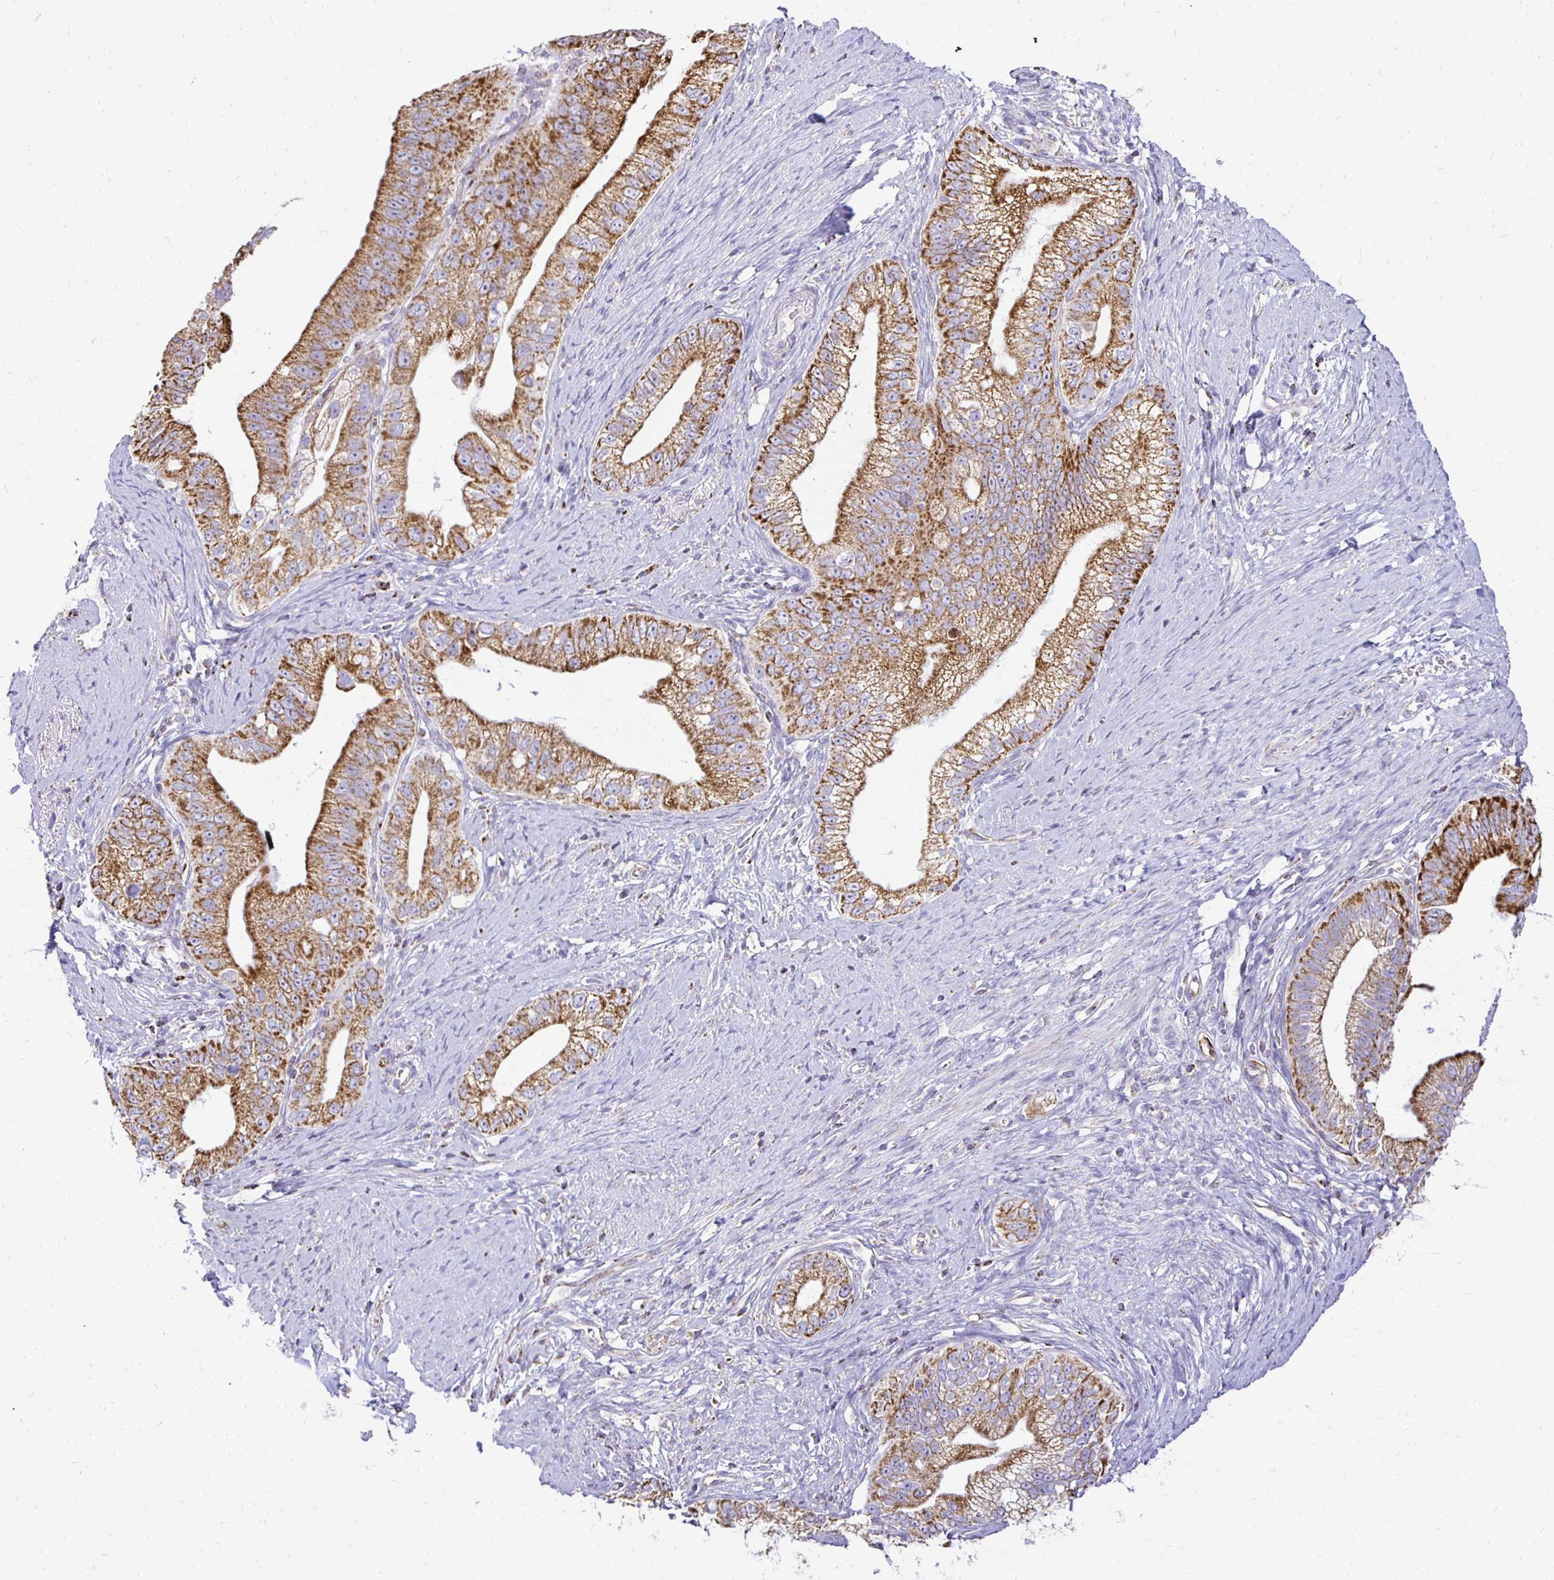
{"staining": {"intensity": "moderate", "quantity": ">75%", "location": "cytoplasmic/membranous"}, "tissue": "pancreatic cancer", "cell_type": "Tumor cells", "image_type": "cancer", "snomed": [{"axis": "morphology", "description": "Adenocarcinoma, NOS"}, {"axis": "topography", "description": "Pancreas"}], "caption": "Human pancreatic cancer (adenocarcinoma) stained with a brown dye shows moderate cytoplasmic/membranous positive expression in about >75% of tumor cells.", "gene": "PLAAT2", "patient": {"sex": "male", "age": 70}}